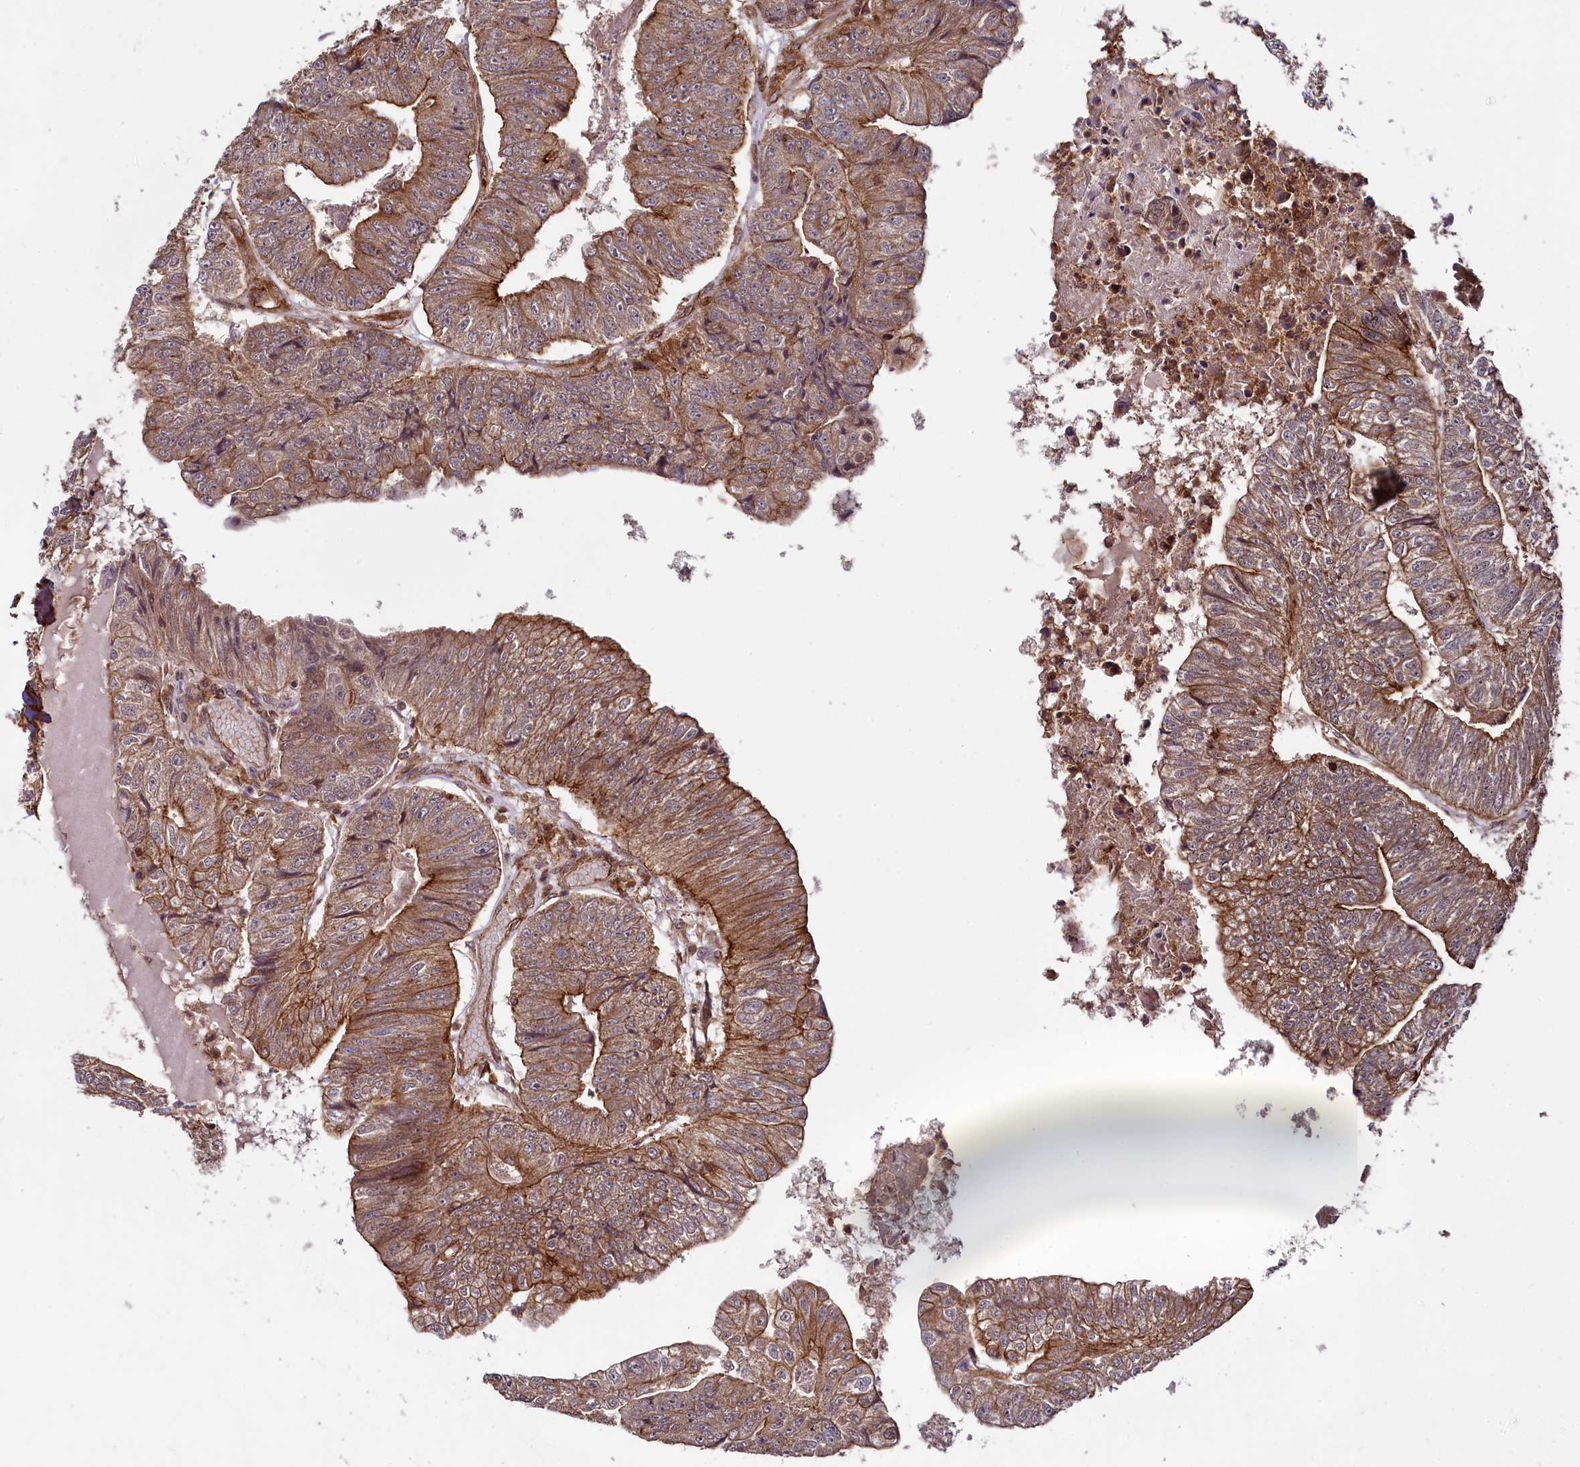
{"staining": {"intensity": "strong", "quantity": ">75%", "location": "cytoplasmic/membranous"}, "tissue": "colorectal cancer", "cell_type": "Tumor cells", "image_type": "cancer", "snomed": [{"axis": "morphology", "description": "Adenocarcinoma, NOS"}, {"axis": "topography", "description": "Colon"}], "caption": "Immunohistochemistry photomicrograph of human colorectal adenocarcinoma stained for a protein (brown), which demonstrates high levels of strong cytoplasmic/membranous positivity in about >75% of tumor cells.", "gene": "SVIP", "patient": {"sex": "female", "age": 67}}